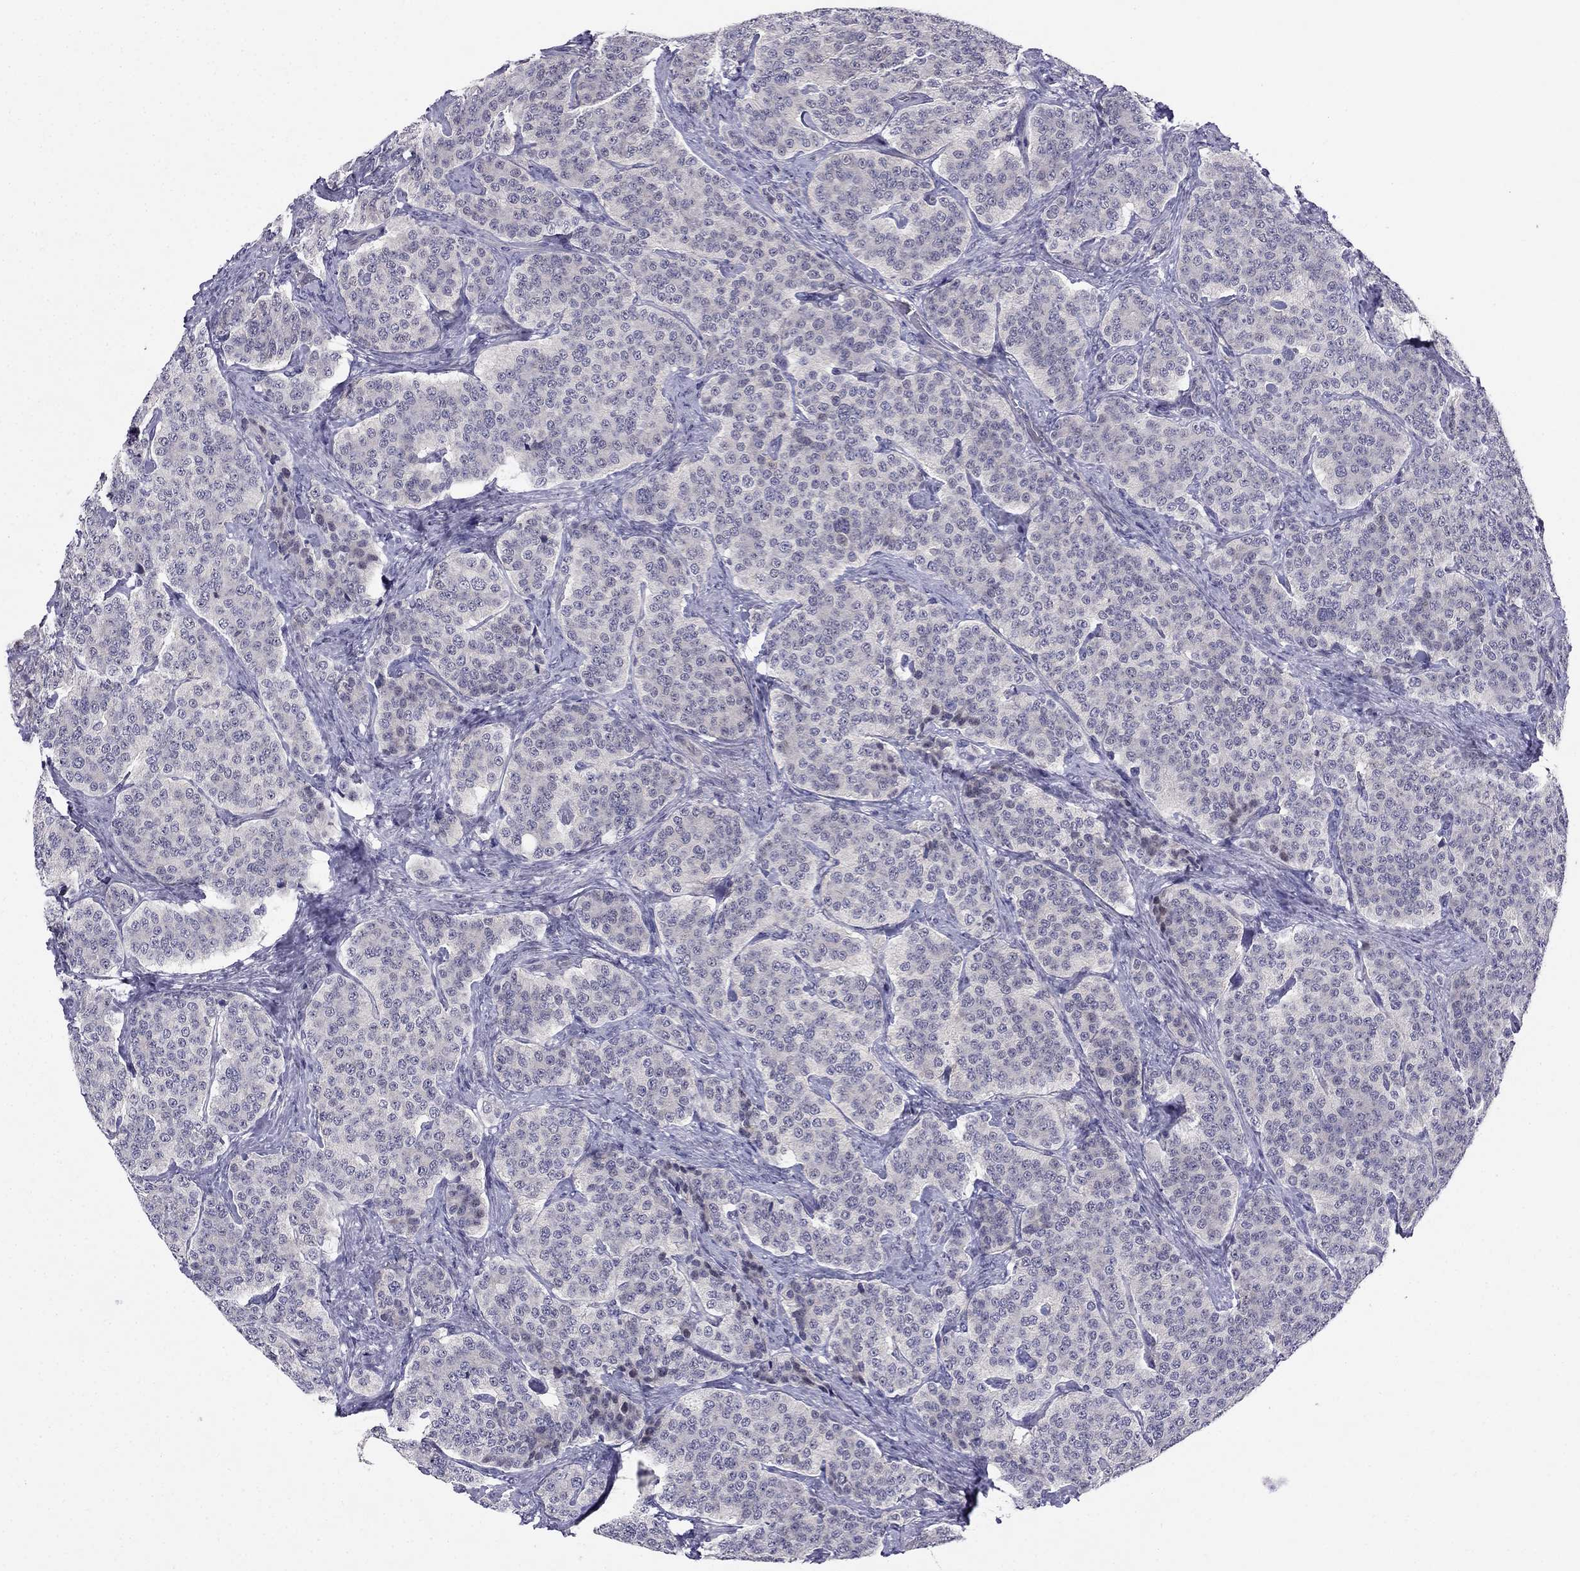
{"staining": {"intensity": "negative", "quantity": "none", "location": "none"}, "tissue": "carcinoid", "cell_type": "Tumor cells", "image_type": "cancer", "snomed": [{"axis": "morphology", "description": "Carcinoid, malignant, NOS"}, {"axis": "topography", "description": "Small intestine"}], "caption": "This is an IHC image of carcinoid. There is no expression in tumor cells.", "gene": "BAG5", "patient": {"sex": "female", "age": 58}}